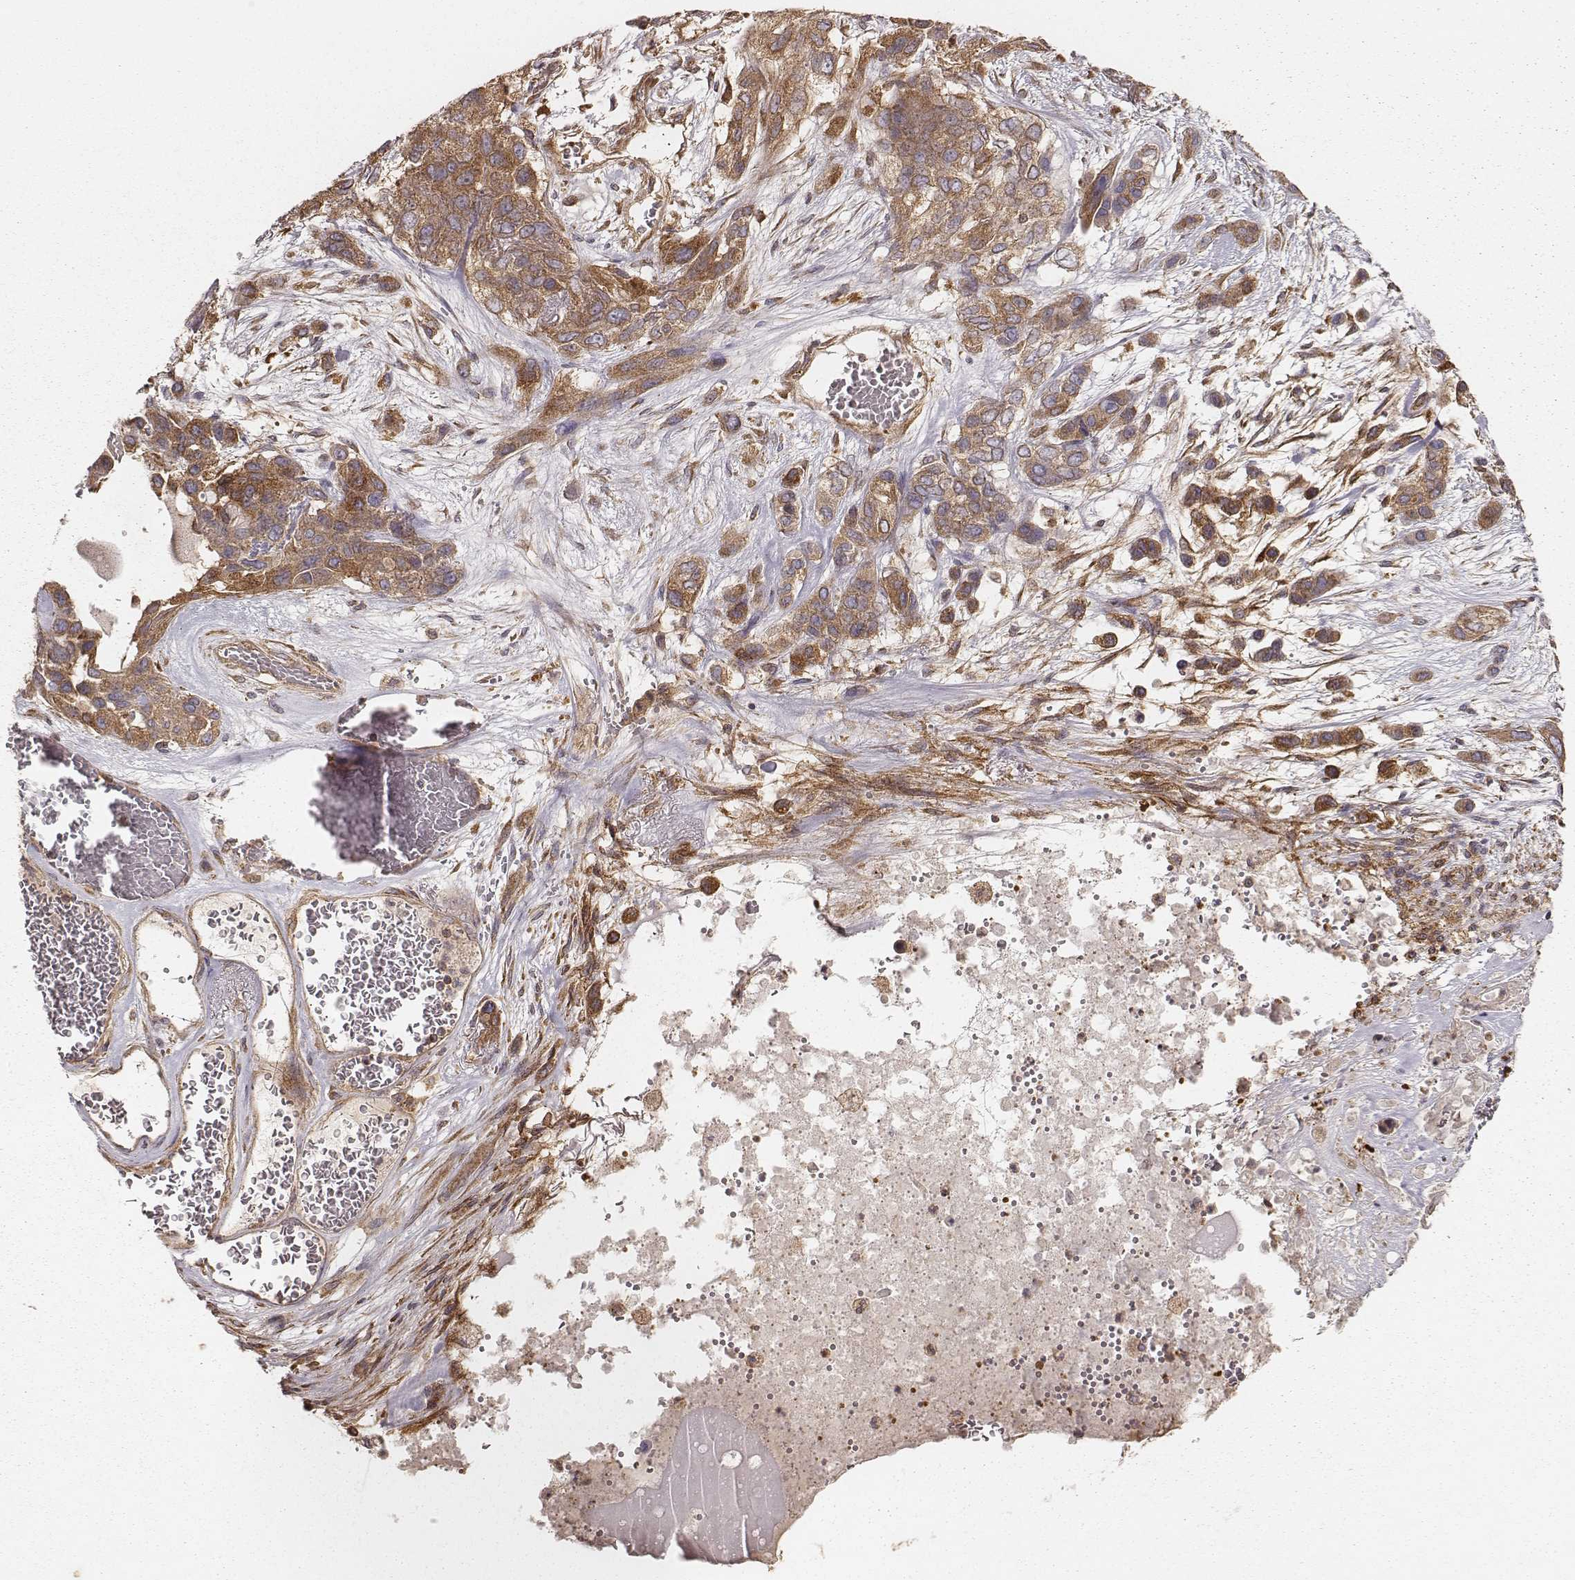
{"staining": {"intensity": "moderate", "quantity": ">75%", "location": "cytoplasmic/membranous"}, "tissue": "lung cancer", "cell_type": "Tumor cells", "image_type": "cancer", "snomed": [{"axis": "morphology", "description": "Squamous cell carcinoma, NOS"}, {"axis": "topography", "description": "Lung"}], "caption": "This is an image of immunohistochemistry staining of lung cancer, which shows moderate expression in the cytoplasmic/membranous of tumor cells.", "gene": "CARS1", "patient": {"sex": "female", "age": 70}}